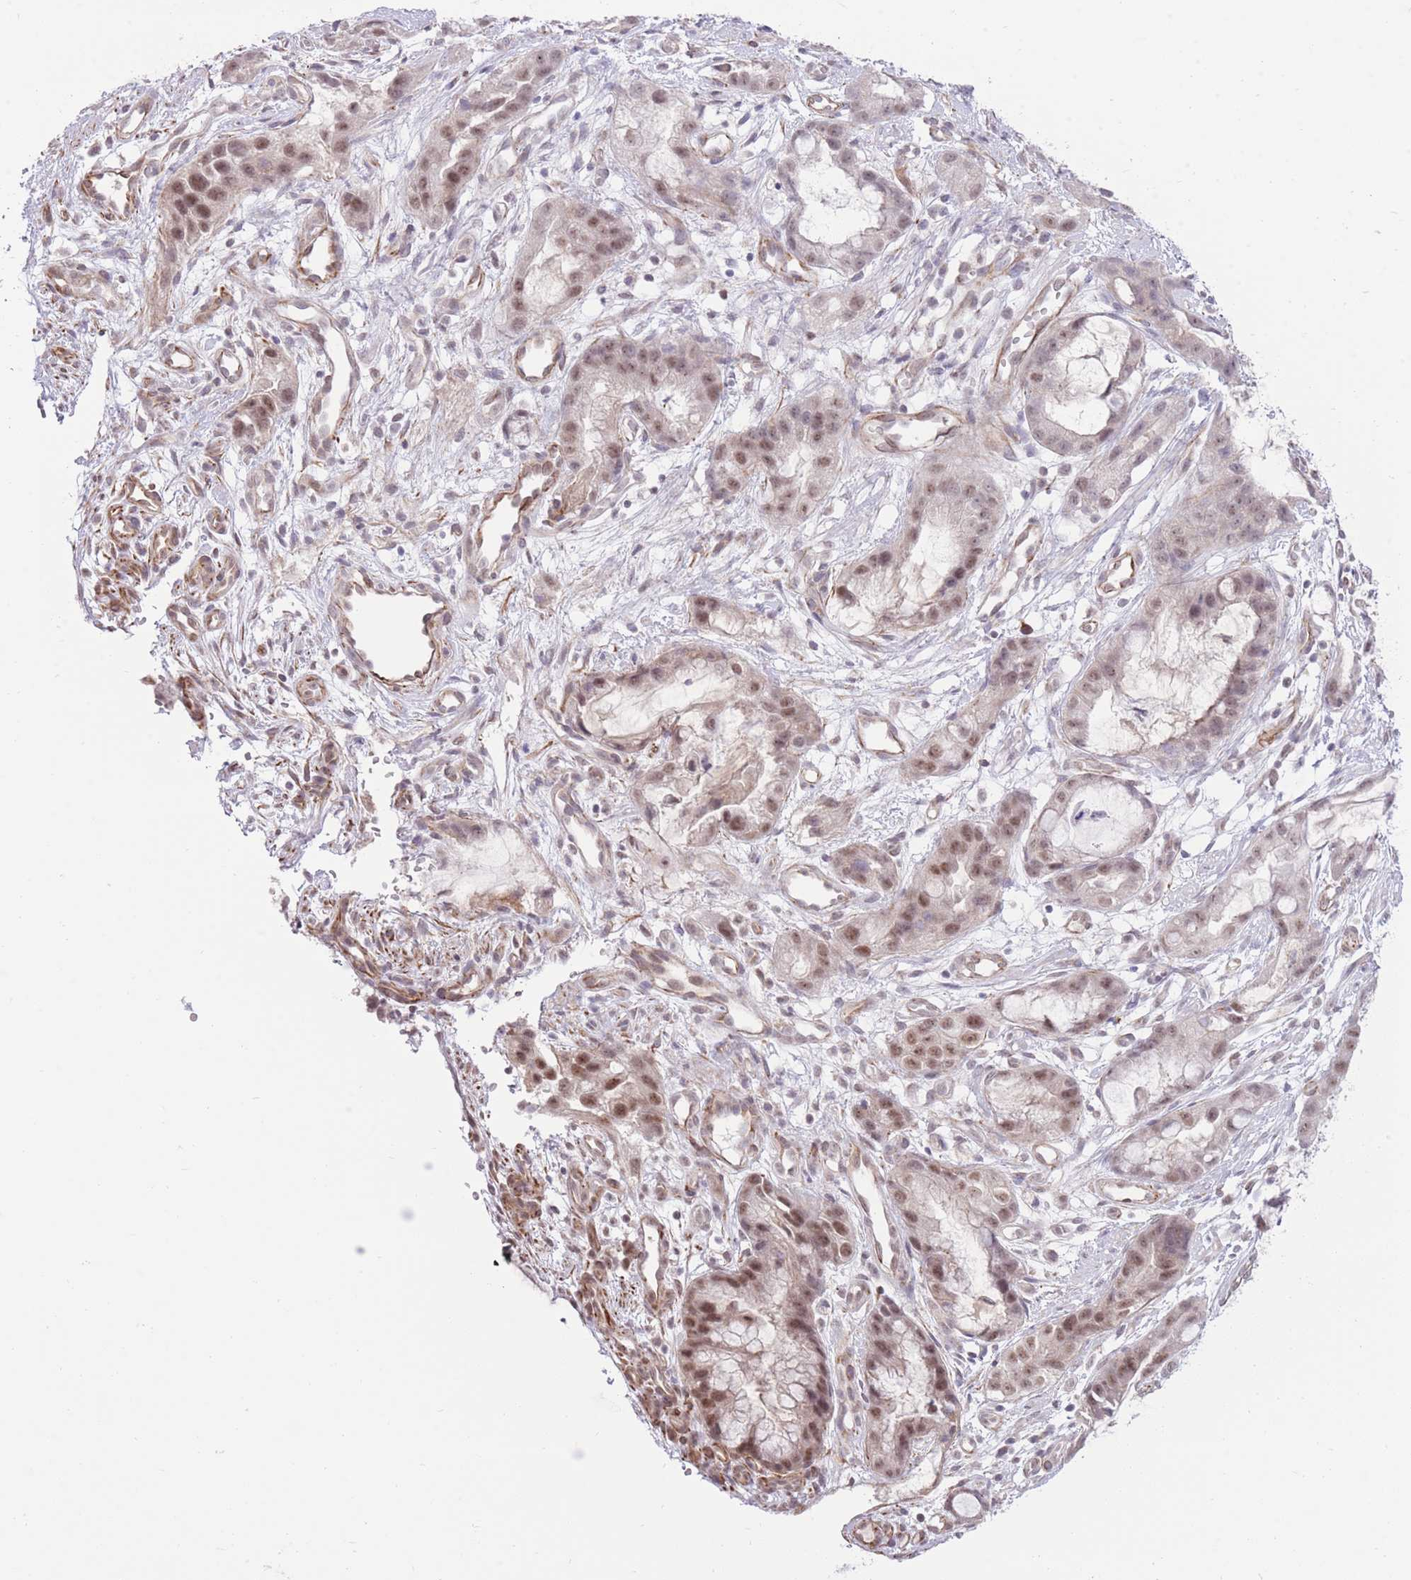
{"staining": {"intensity": "moderate", "quantity": ">75%", "location": "nuclear"}, "tissue": "stomach cancer", "cell_type": "Tumor cells", "image_type": "cancer", "snomed": [{"axis": "morphology", "description": "Adenocarcinoma, NOS"}, {"axis": "topography", "description": "Stomach"}], "caption": "Human stomach cancer stained with a brown dye reveals moderate nuclear positive staining in about >75% of tumor cells.", "gene": "ELL", "patient": {"sex": "male", "age": 55}}